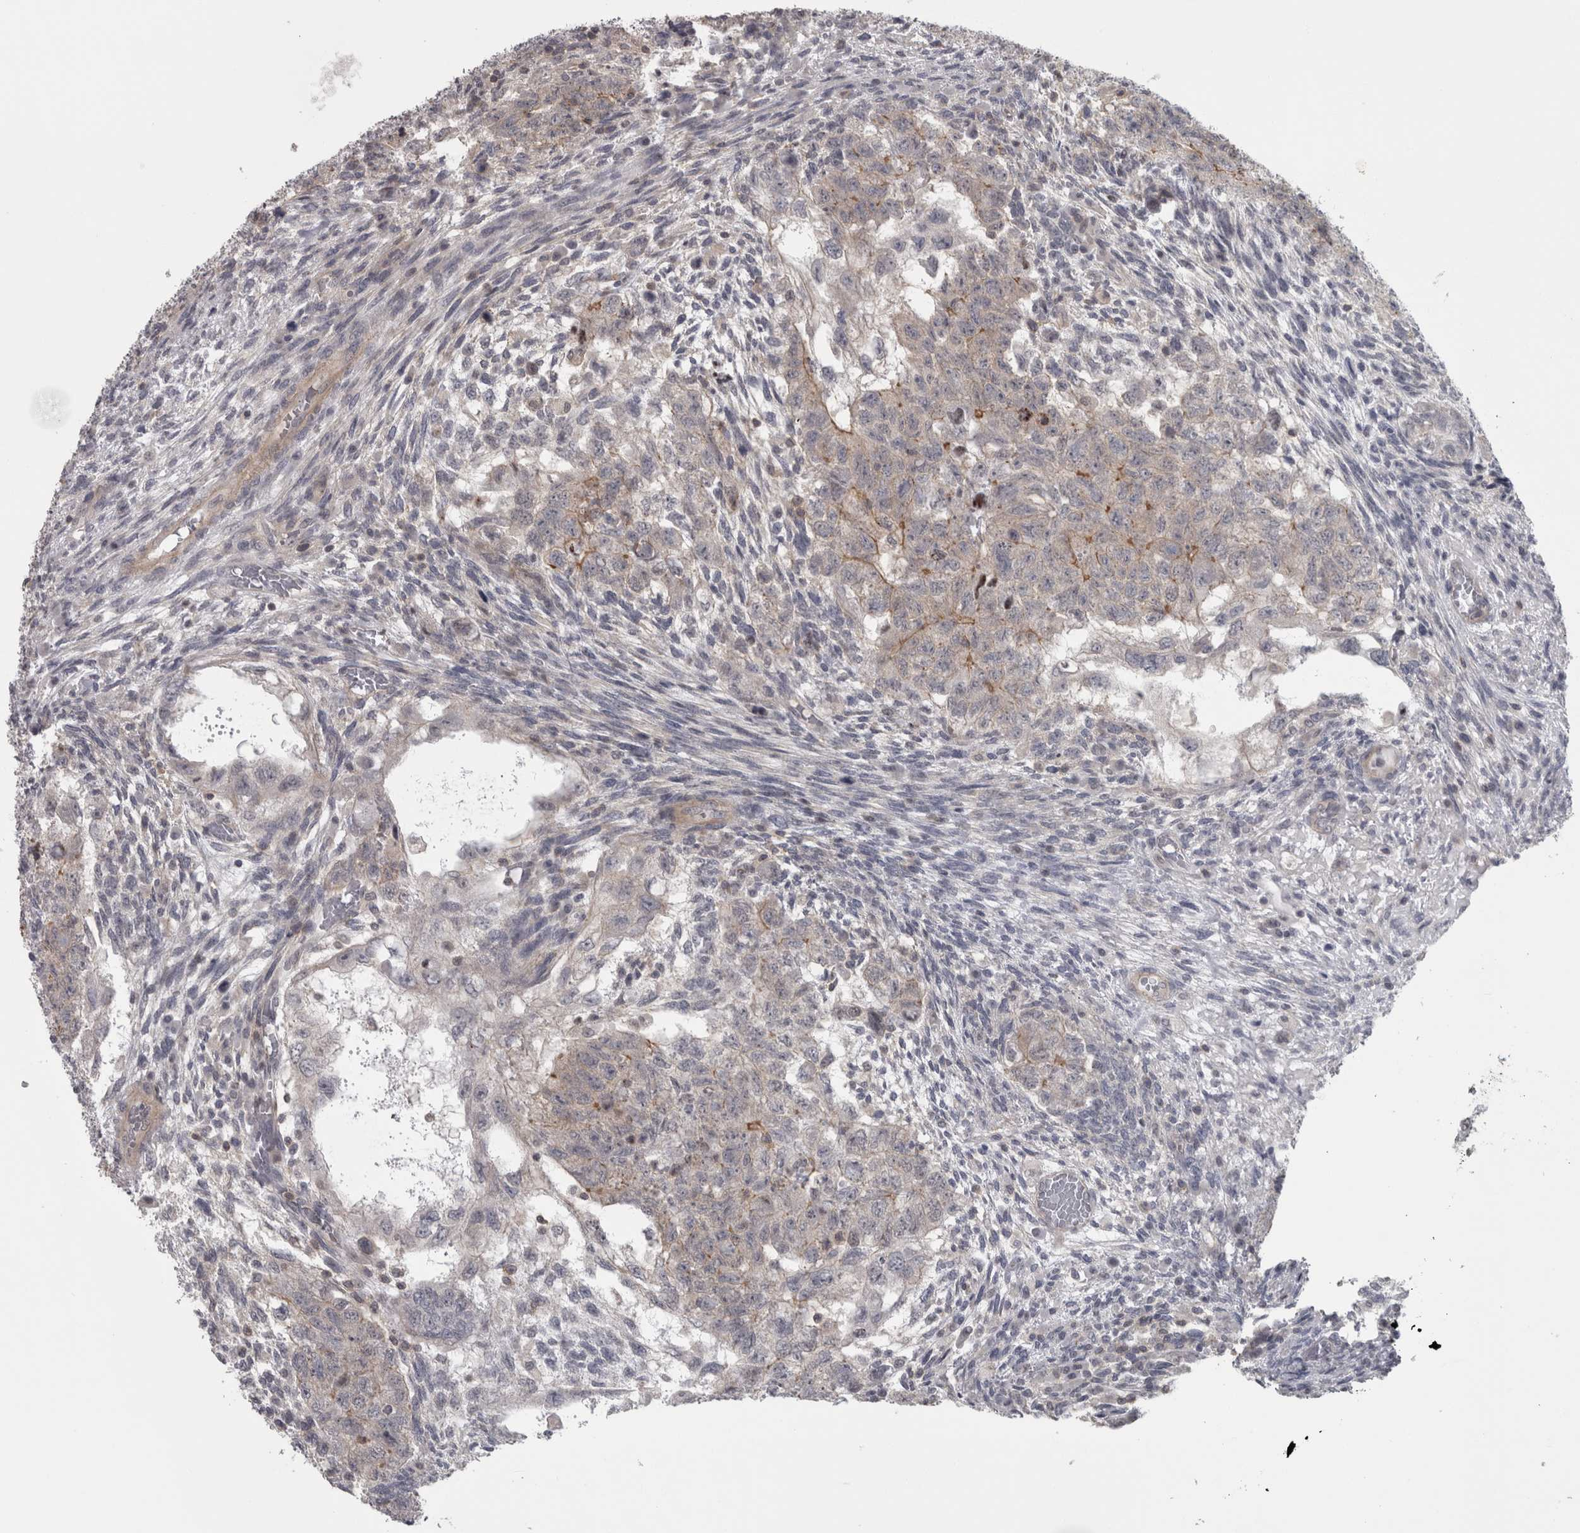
{"staining": {"intensity": "moderate", "quantity": "<25%", "location": "cytoplasmic/membranous"}, "tissue": "testis cancer", "cell_type": "Tumor cells", "image_type": "cancer", "snomed": [{"axis": "morphology", "description": "Normal tissue, NOS"}, {"axis": "morphology", "description": "Carcinoma, Embryonal, NOS"}, {"axis": "topography", "description": "Testis"}], "caption": "Immunohistochemical staining of testis cancer shows low levels of moderate cytoplasmic/membranous staining in approximately <25% of tumor cells.", "gene": "PPP1R12B", "patient": {"sex": "male", "age": 36}}